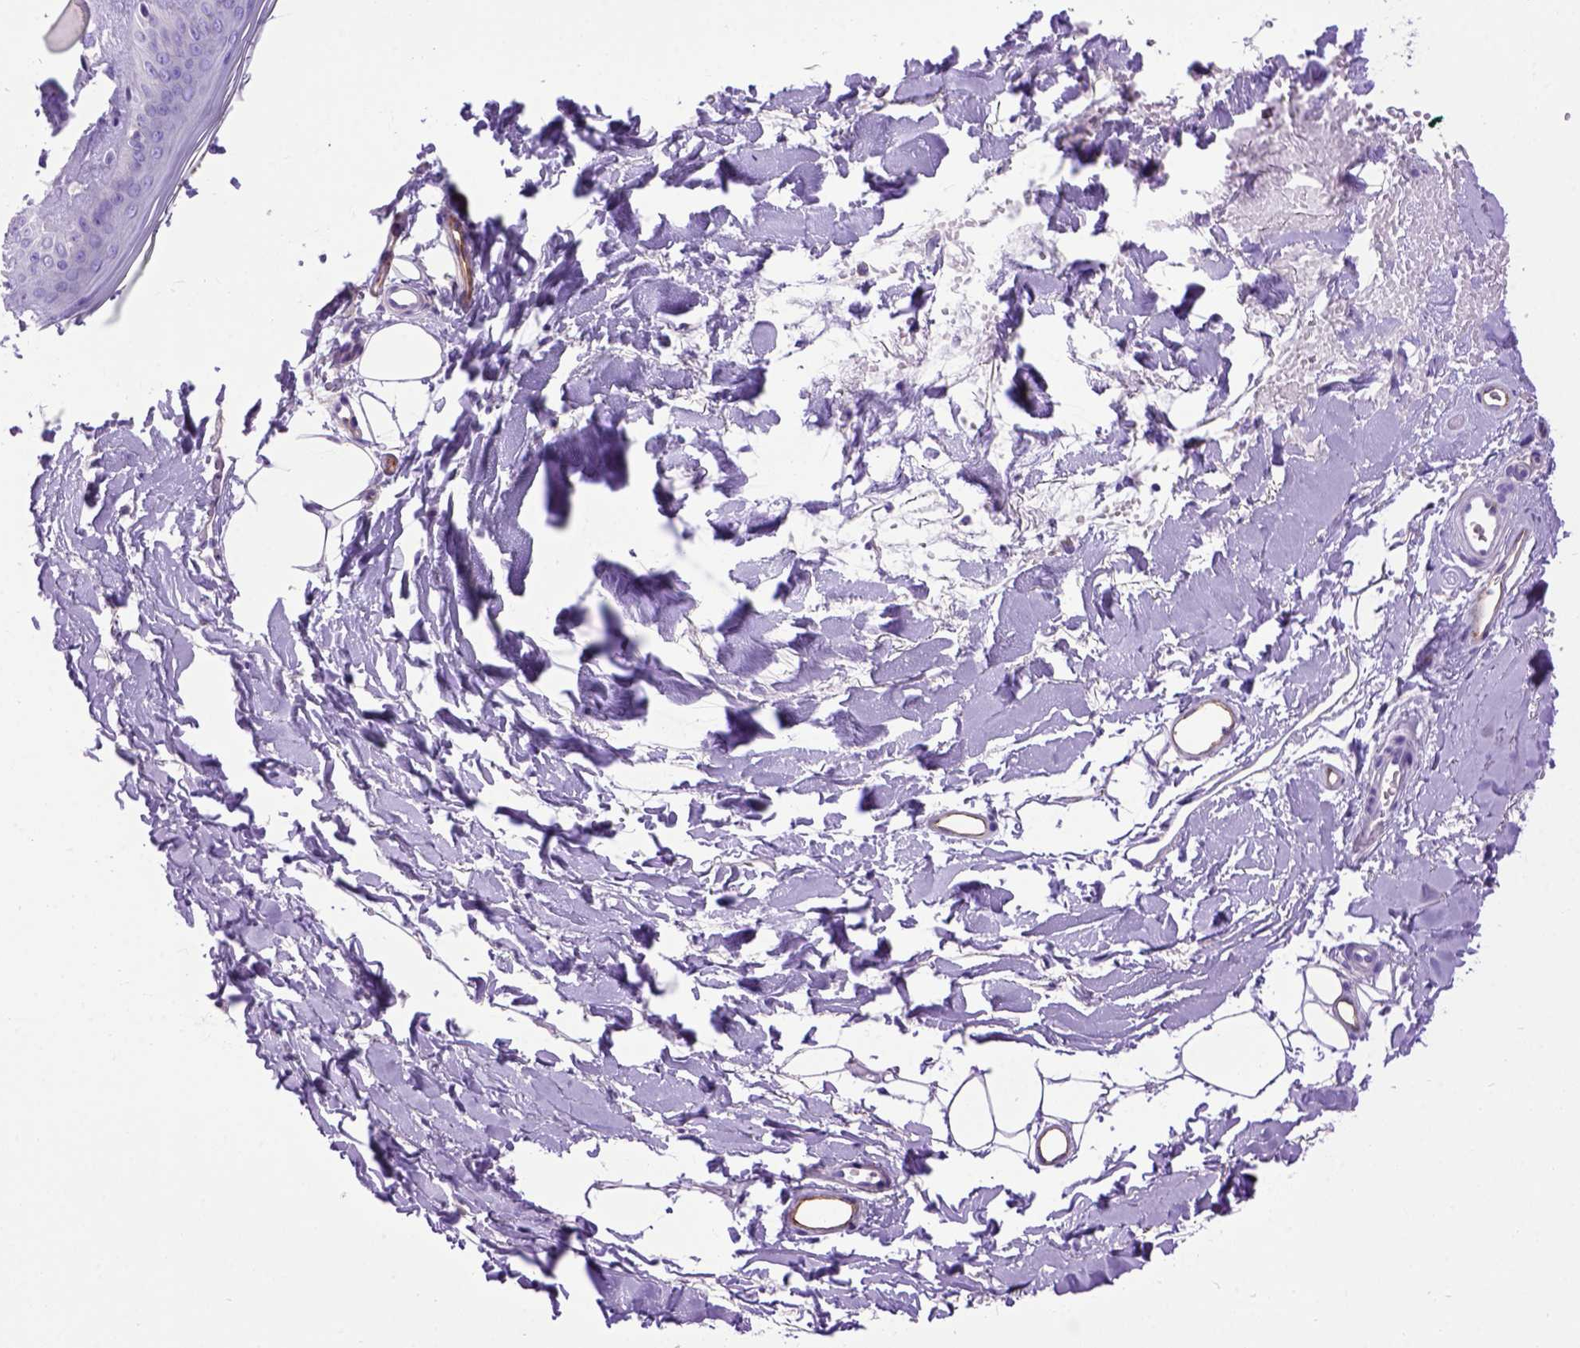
{"staining": {"intensity": "negative", "quantity": "none", "location": "none"}, "tissue": "skin", "cell_type": "Fibroblasts", "image_type": "normal", "snomed": [{"axis": "morphology", "description": "Normal tissue, NOS"}, {"axis": "topography", "description": "Skin"}], "caption": "Skin stained for a protein using immunohistochemistry reveals no positivity fibroblasts.", "gene": "ENG", "patient": {"sex": "female", "age": 34}}